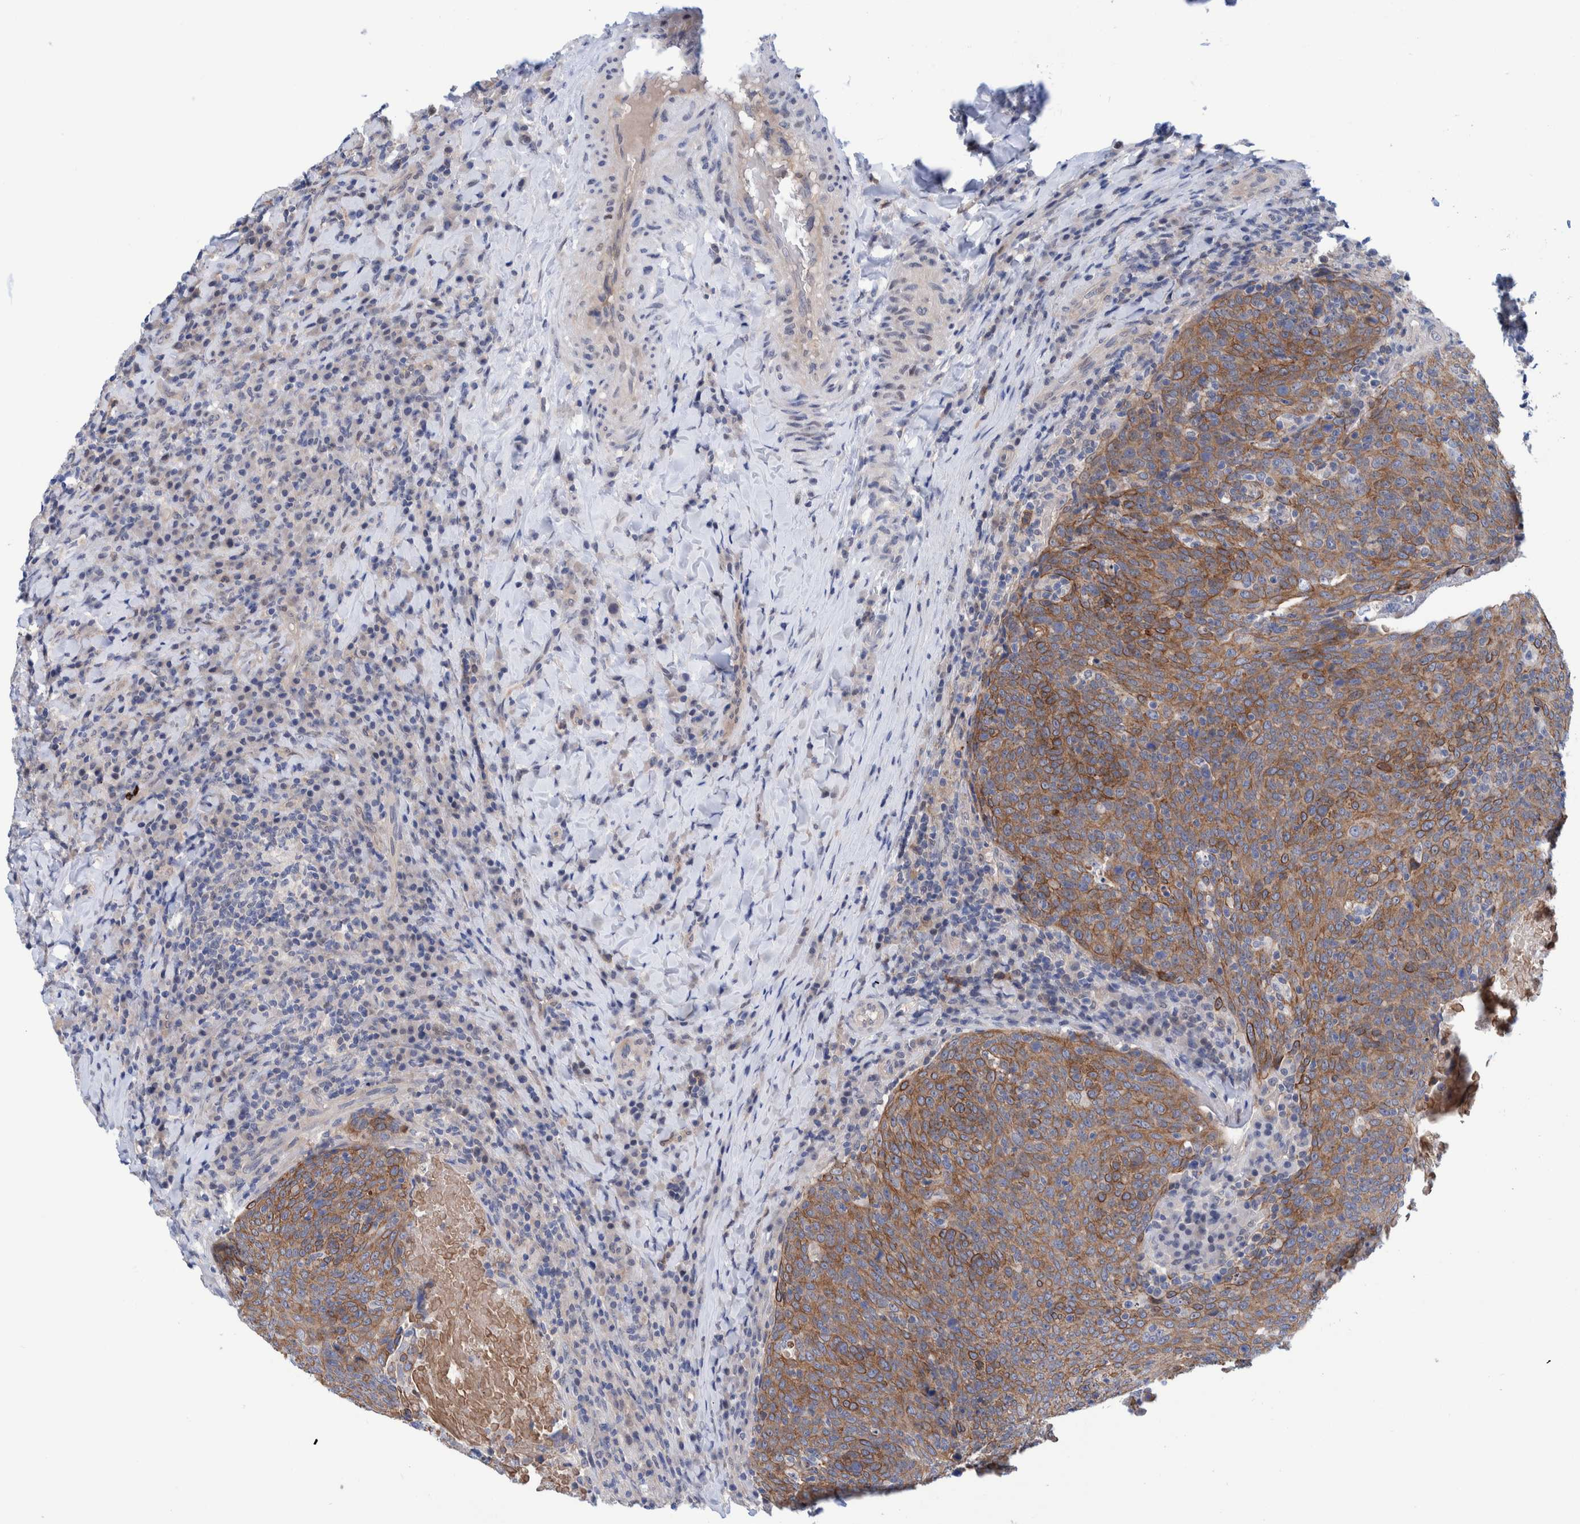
{"staining": {"intensity": "moderate", "quantity": ">75%", "location": "cytoplasmic/membranous"}, "tissue": "head and neck cancer", "cell_type": "Tumor cells", "image_type": "cancer", "snomed": [{"axis": "morphology", "description": "Squamous cell carcinoma, NOS"}, {"axis": "morphology", "description": "Squamous cell carcinoma, metastatic, NOS"}, {"axis": "topography", "description": "Lymph node"}, {"axis": "topography", "description": "Head-Neck"}], "caption": "Tumor cells reveal moderate cytoplasmic/membranous staining in about >75% of cells in squamous cell carcinoma (head and neck). (Stains: DAB (3,3'-diaminobenzidine) in brown, nuclei in blue, Microscopy: brightfield microscopy at high magnification).", "gene": "PFAS", "patient": {"sex": "male", "age": 62}}